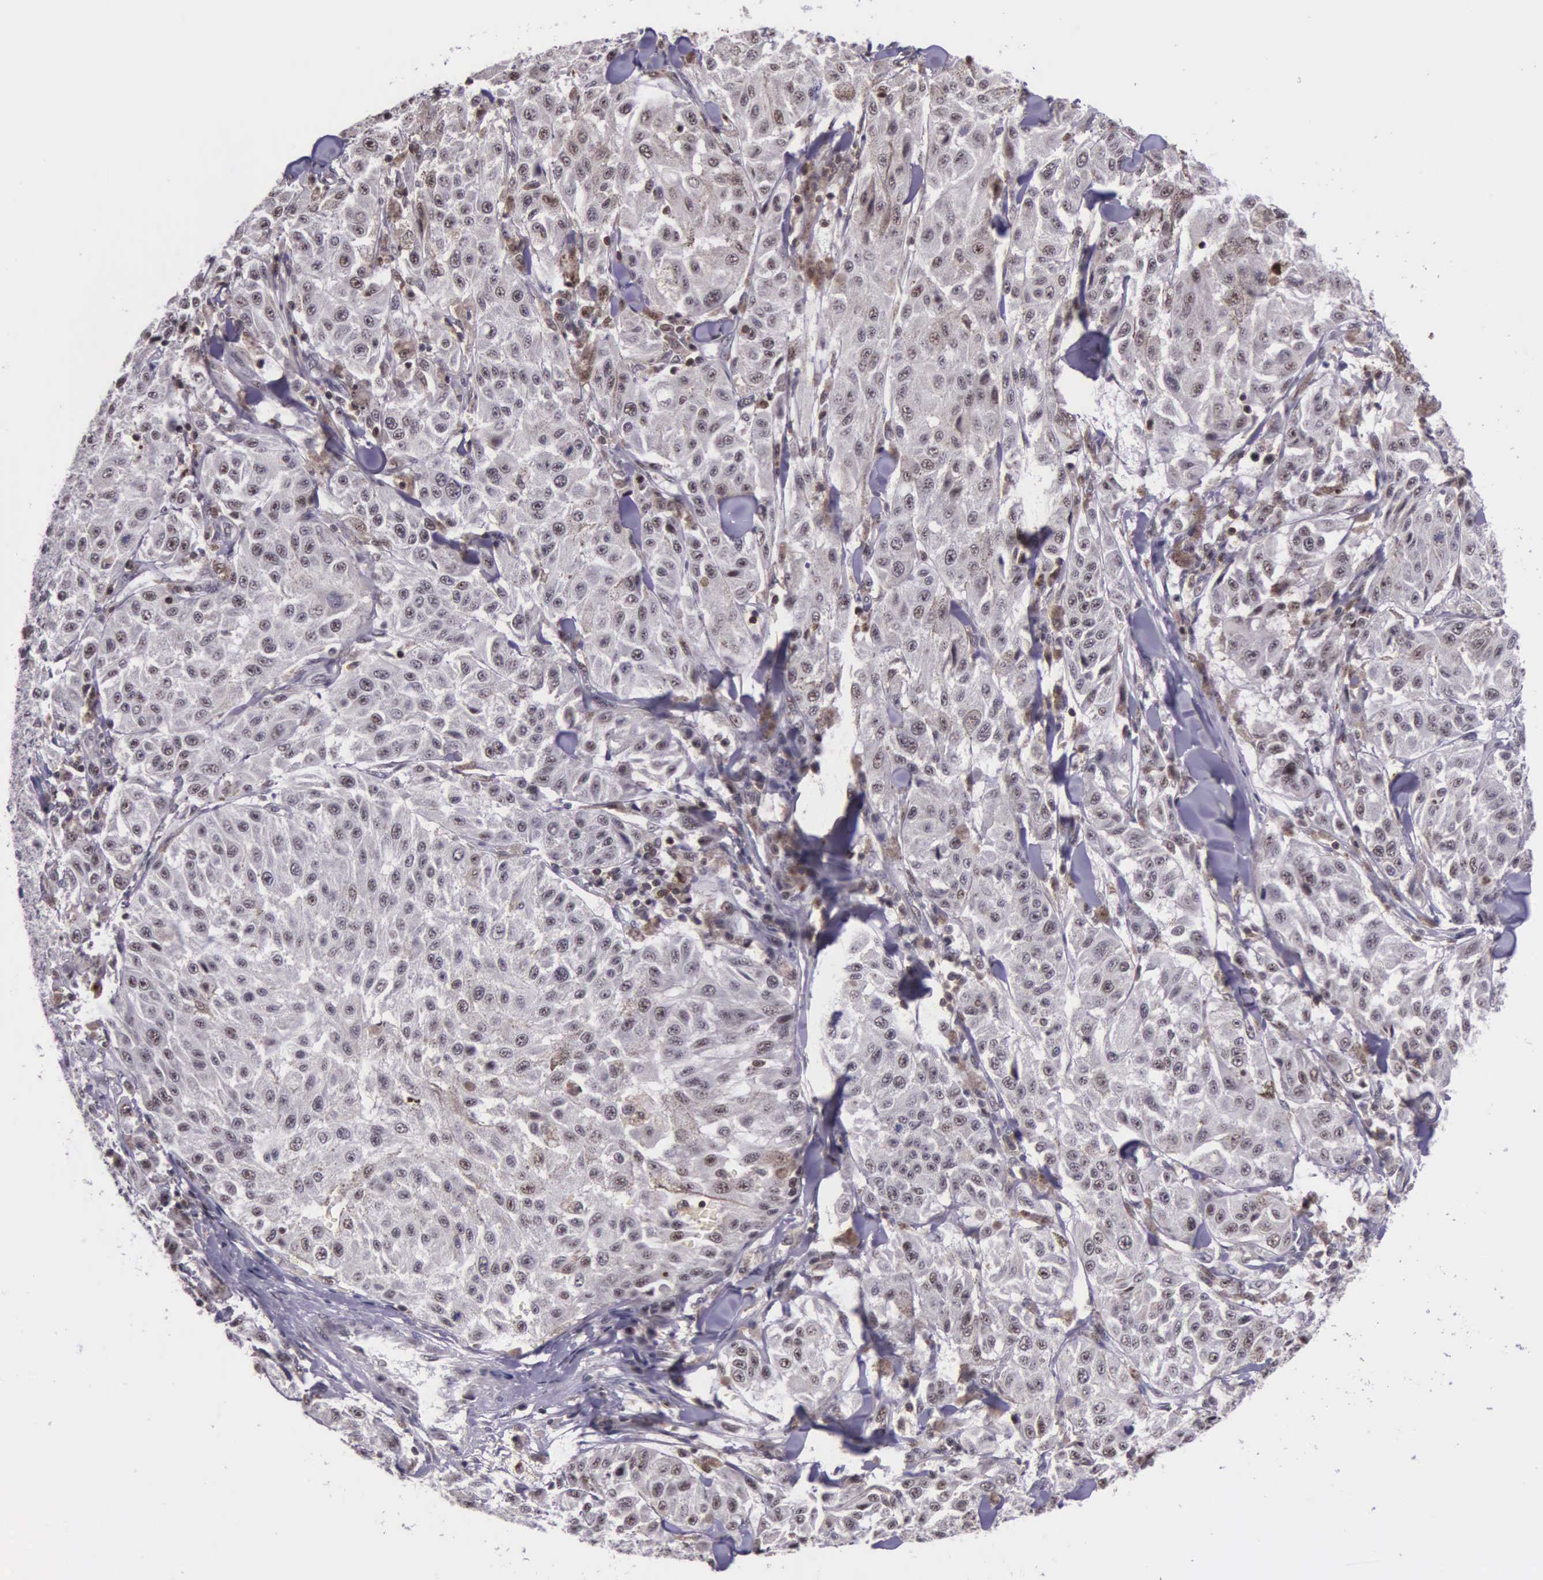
{"staining": {"intensity": "weak", "quantity": "25%-75%", "location": "nuclear"}, "tissue": "melanoma", "cell_type": "Tumor cells", "image_type": "cancer", "snomed": [{"axis": "morphology", "description": "Malignant melanoma, NOS"}, {"axis": "topography", "description": "Skin"}], "caption": "Immunohistochemistry staining of malignant melanoma, which exhibits low levels of weak nuclear staining in about 25%-75% of tumor cells indicating weak nuclear protein expression. The staining was performed using DAB (brown) for protein detection and nuclei were counterstained in hematoxylin (blue).", "gene": "FAM47A", "patient": {"sex": "female", "age": 64}}